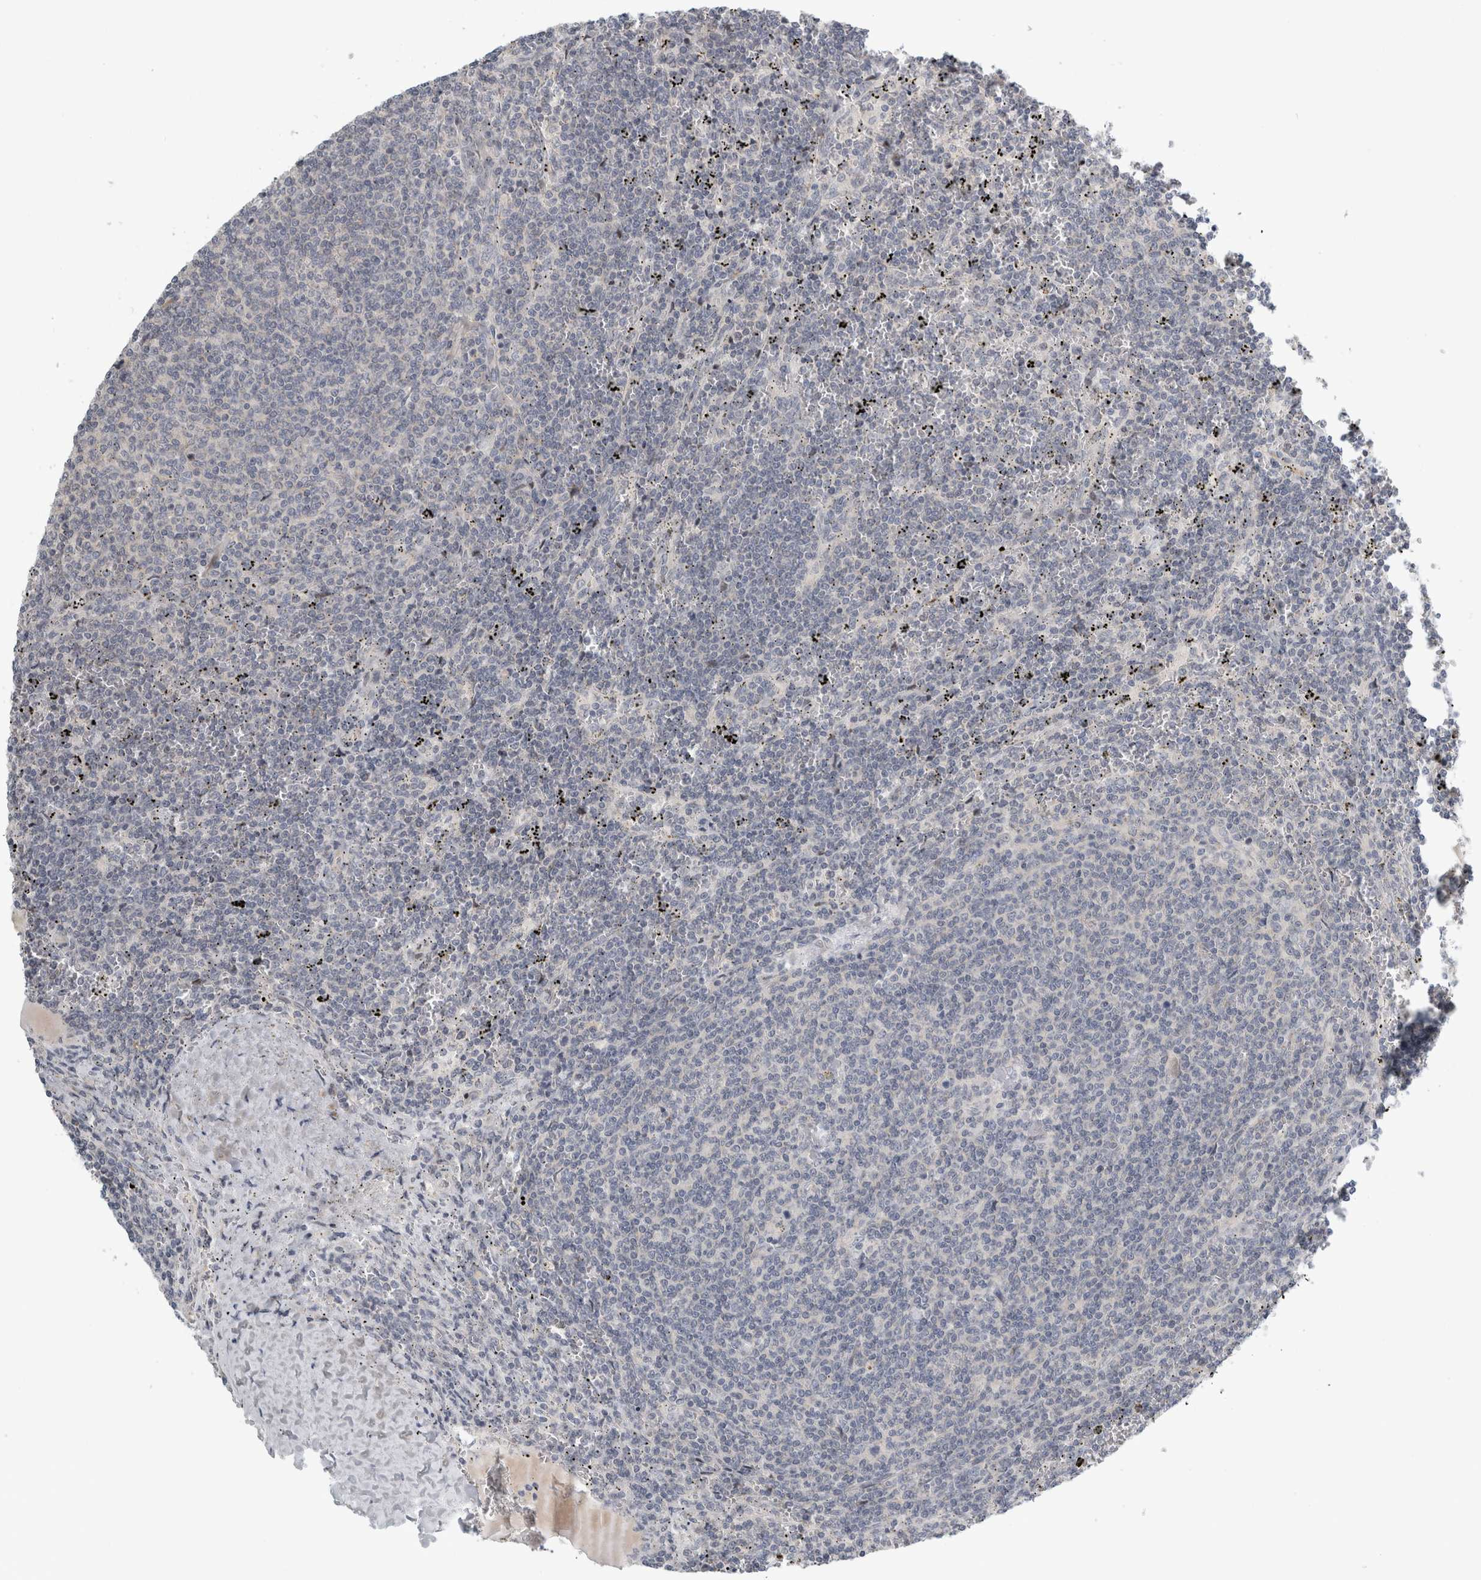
{"staining": {"intensity": "negative", "quantity": "none", "location": "none"}, "tissue": "lymphoma", "cell_type": "Tumor cells", "image_type": "cancer", "snomed": [{"axis": "morphology", "description": "Malignant lymphoma, non-Hodgkin's type, Low grade"}, {"axis": "topography", "description": "Spleen"}], "caption": "Immunohistochemical staining of malignant lymphoma, non-Hodgkin's type (low-grade) exhibits no significant positivity in tumor cells. (DAB immunohistochemistry visualized using brightfield microscopy, high magnification).", "gene": "UTP25", "patient": {"sex": "female", "age": 50}}